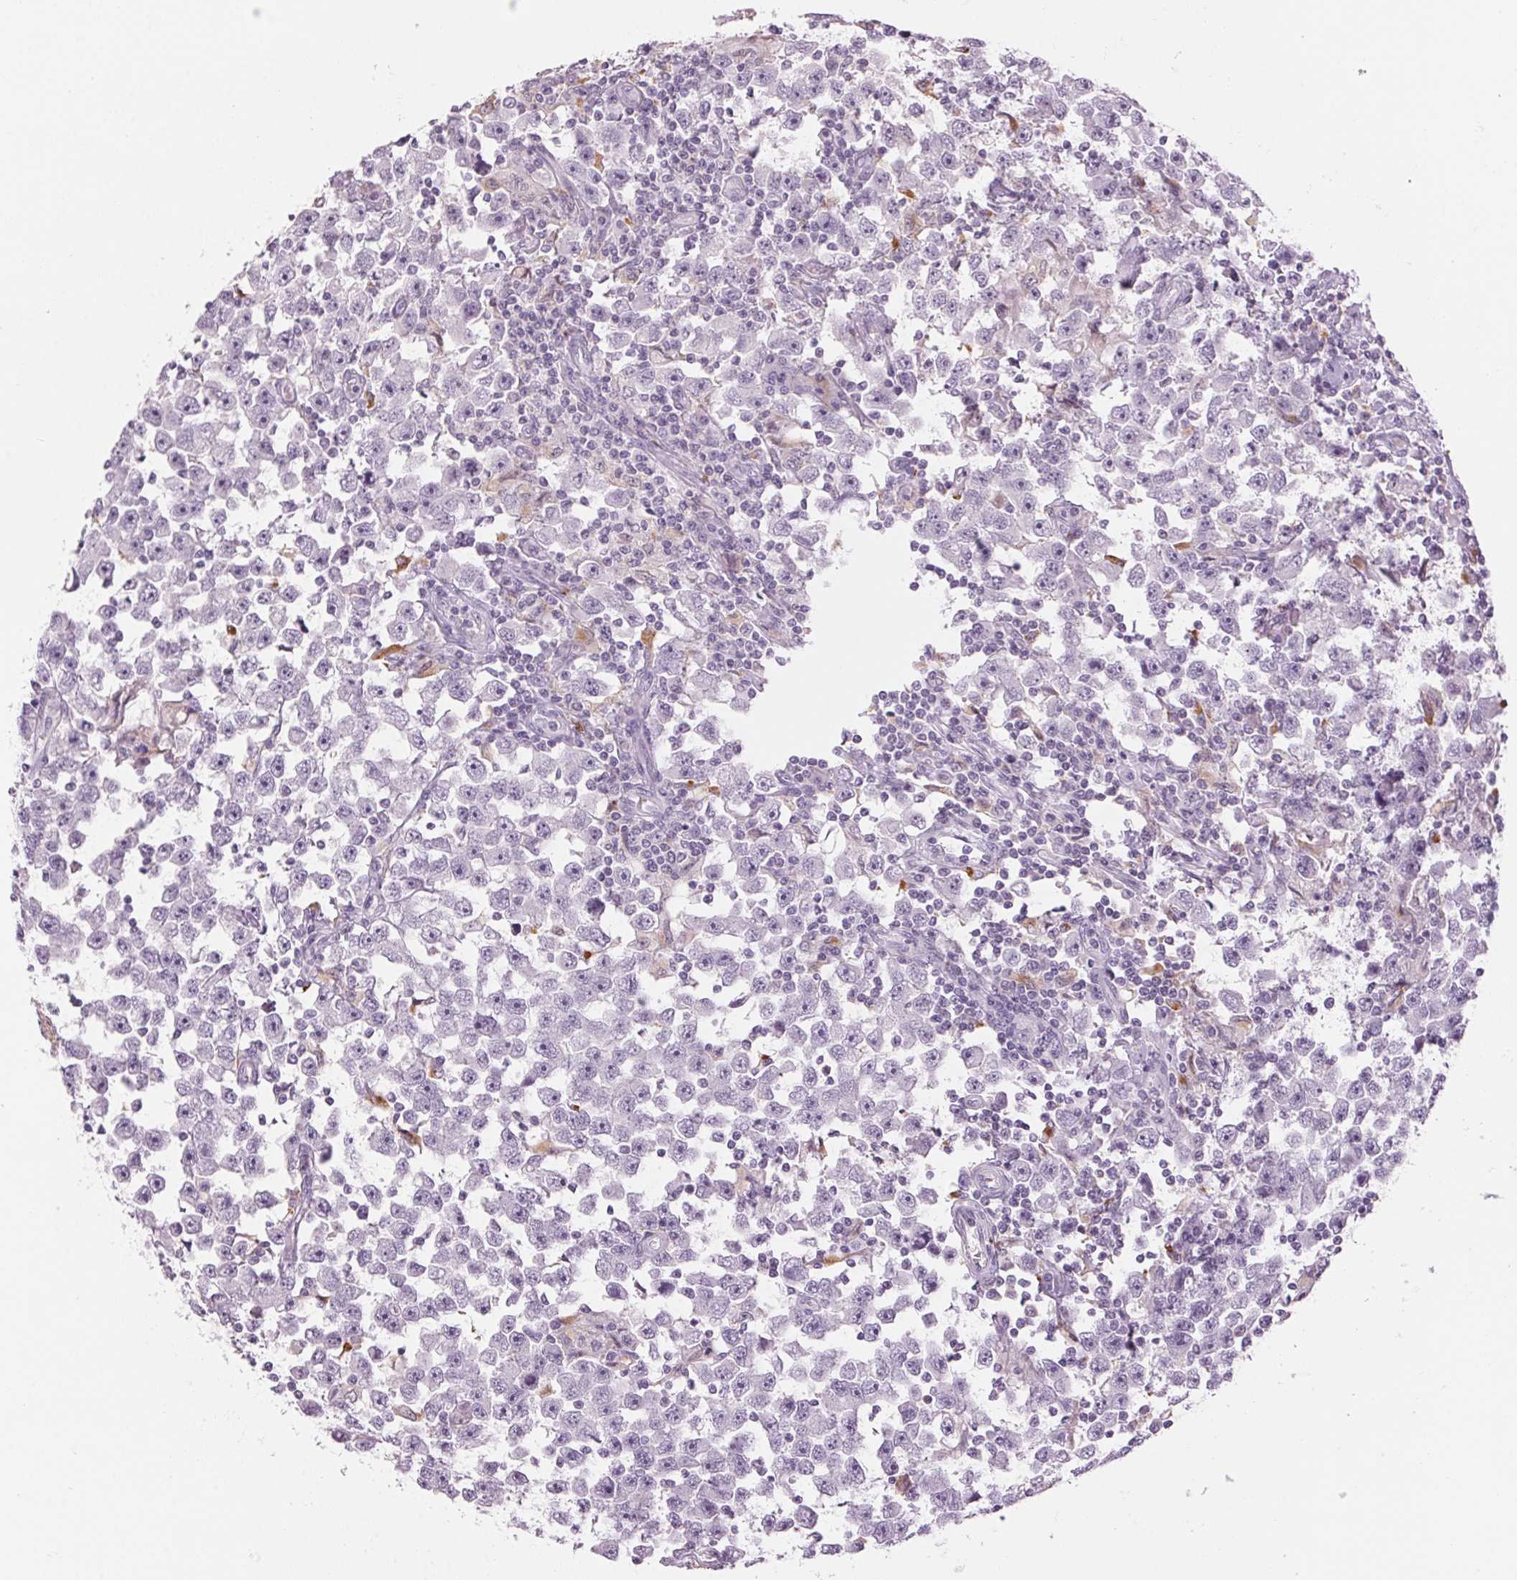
{"staining": {"intensity": "negative", "quantity": "none", "location": "none"}, "tissue": "testis cancer", "cell_type": "Tumor cells", "image_type": "cancer", "snomed": [{"axis": "morphology", "description": "Seminoma, NOS"}, {"axis": "topography", "description": "Testis"}], "caption": "Human testis cancer stained for a protein using immunohistochemistry exhibits no expression in tumor cells.", "gene": "MPO", "patient": {"sex": "male", "age": 33}}